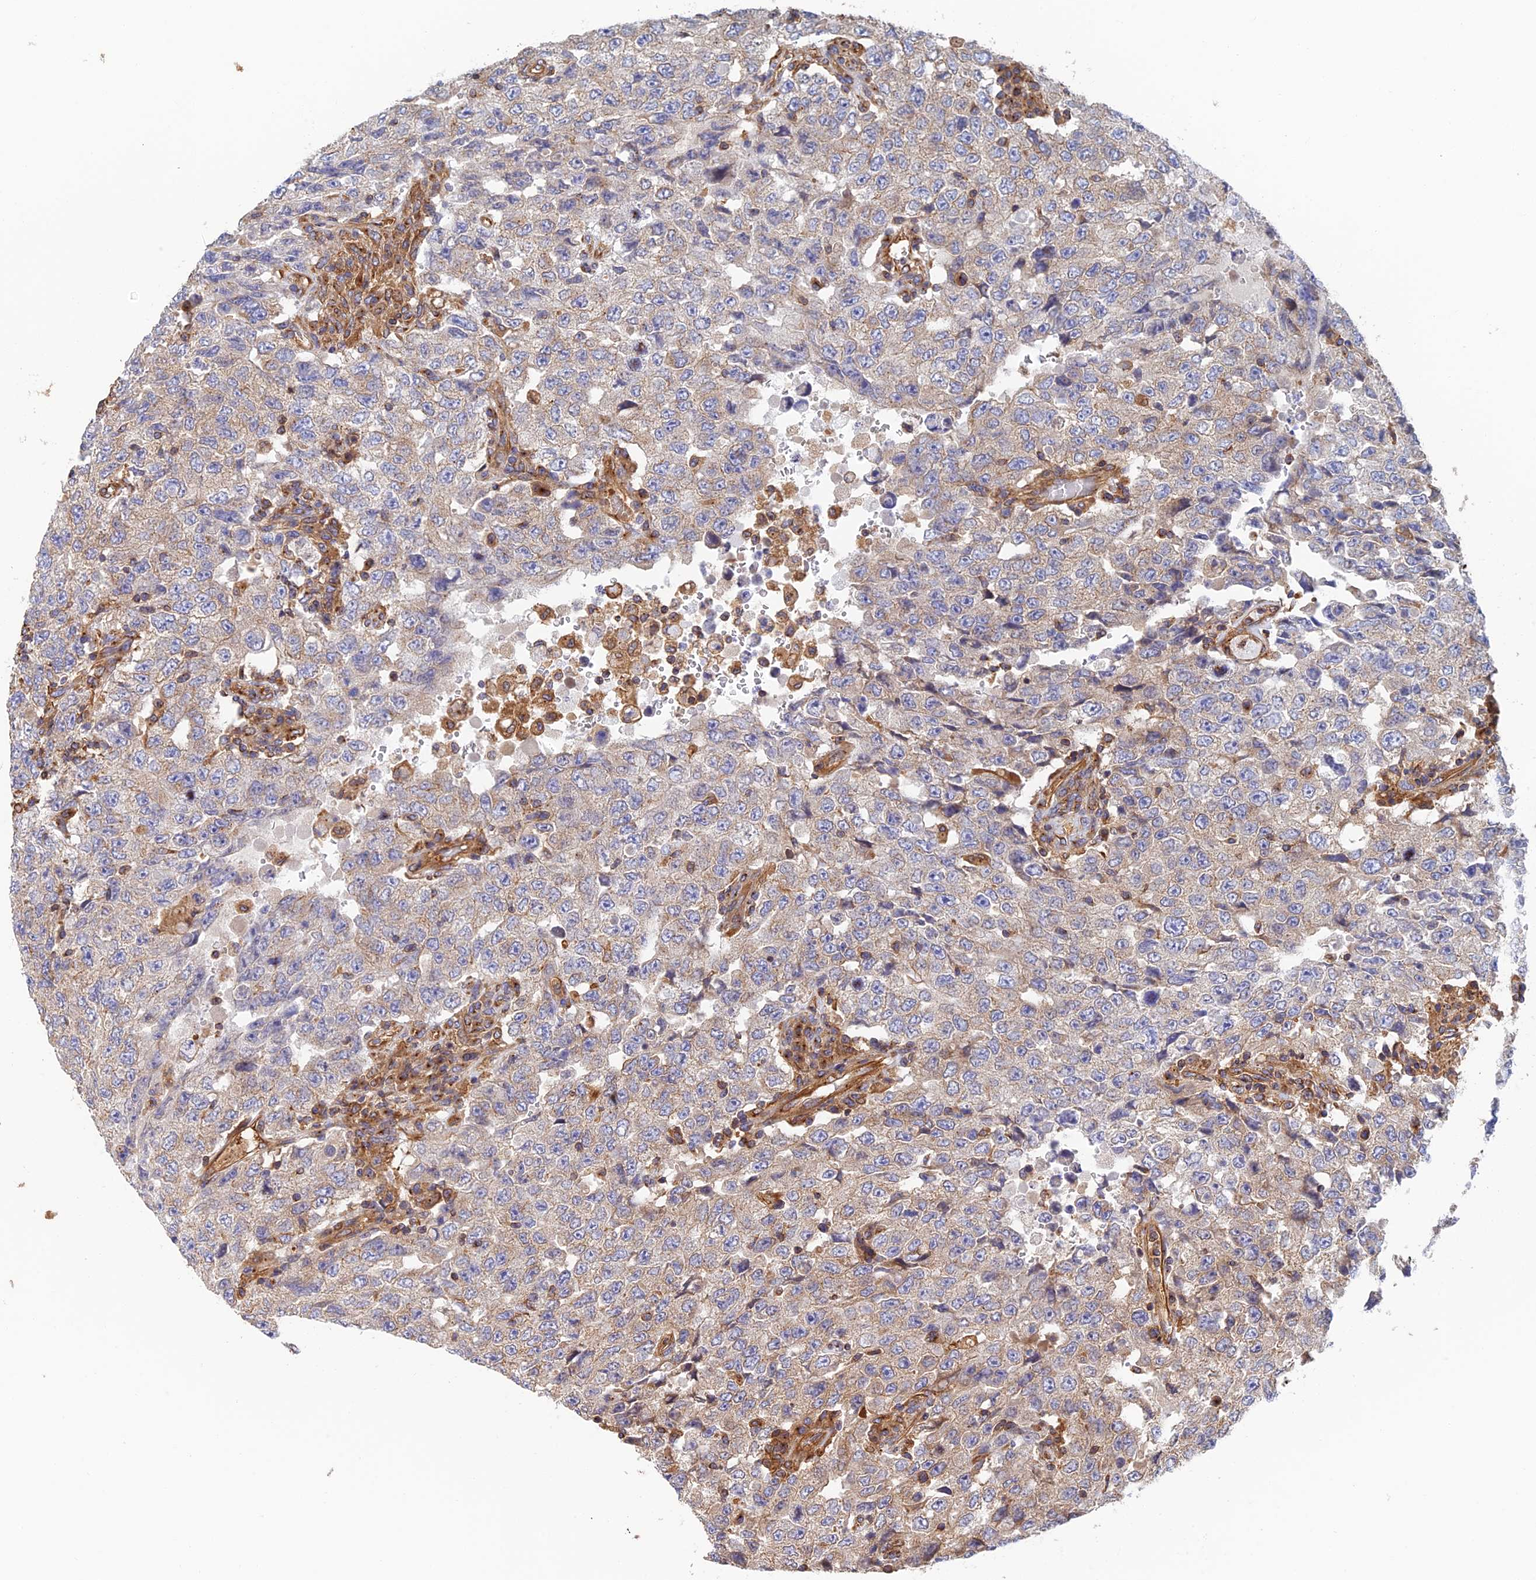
{"staining": {"intensity": "weak", "quantity": ">75%", "location": "cytoplasmic/membranous"}, "tissue": "testis cancer", "cell_type": "Tumor cells", "image_type": "cancer", "snomed": [{"axis": "morphology", "description": "Carcinoma, Embryonal, NOS"}, {"axis": "topography", "description": "Testis"}], "caption": "Testis cancer (embryonal carcinoma) stained for a protein (brown) displays weak cytoplasmic/membranous positive staining in approximately >75% of tumor cells.", "gene": "DCTN2", "patient": {"sex": "male", "age": 26}}